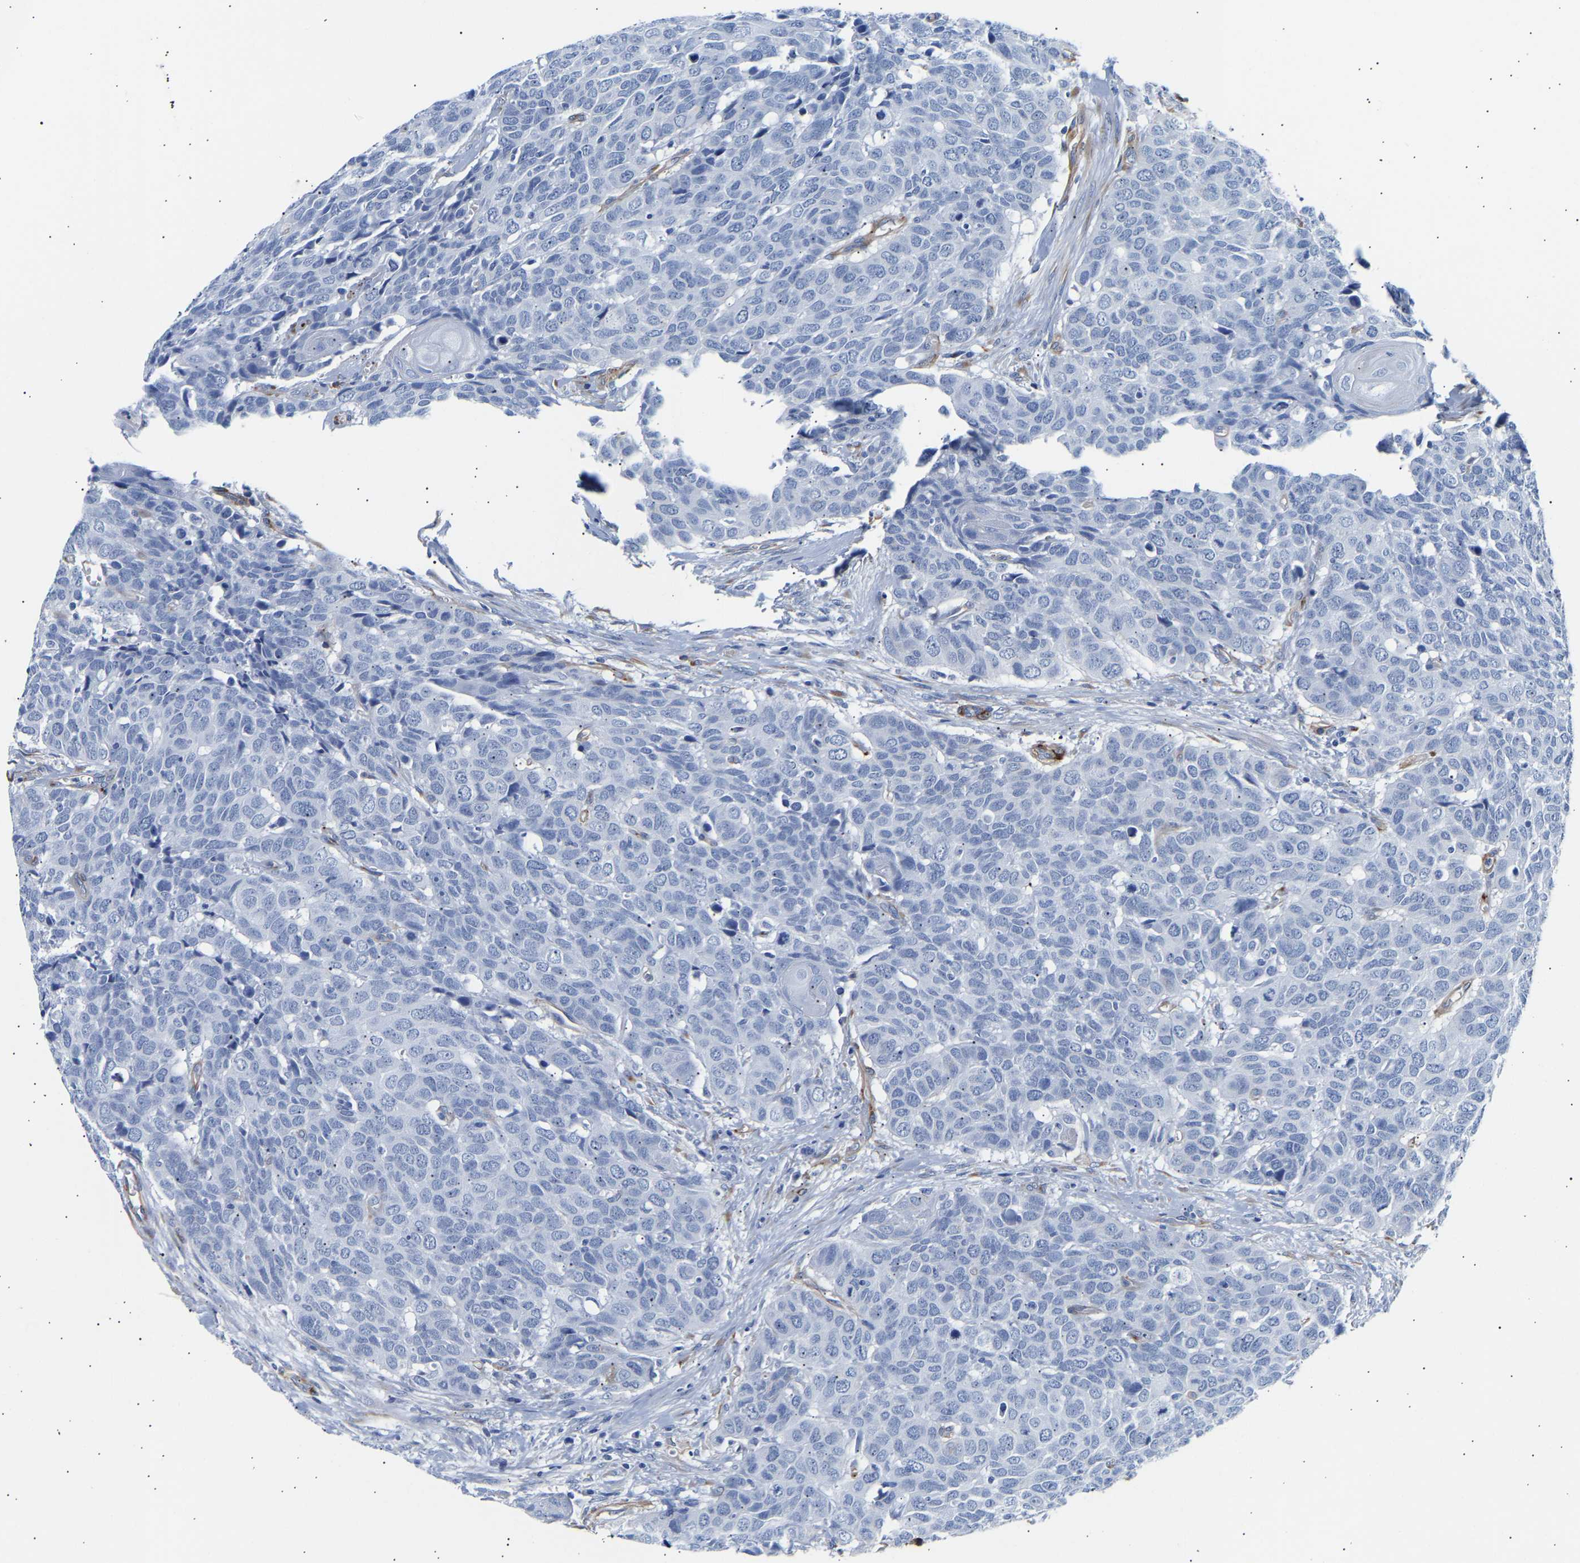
{"staining": {"intensity": "negative", "quantity": "none", "location": "none"}, "tissue": "head and neck cancer", "cell_type": "Tumor cells", "image_type": "cancer", "snomed": [{"axis": "morphology", "description": "Squamous cell carcinoma, NOS"}, {"axis": "topography", "description": "Head-Neck"}], "caption": "High power microscopy micrograph of an IHC histopathology image of squamous cell carcinoma (head and neck), revealing no significant staining in tumor cells.", "gene": "IGFBP7", "patient": {"sex": "male", "age": 66}}